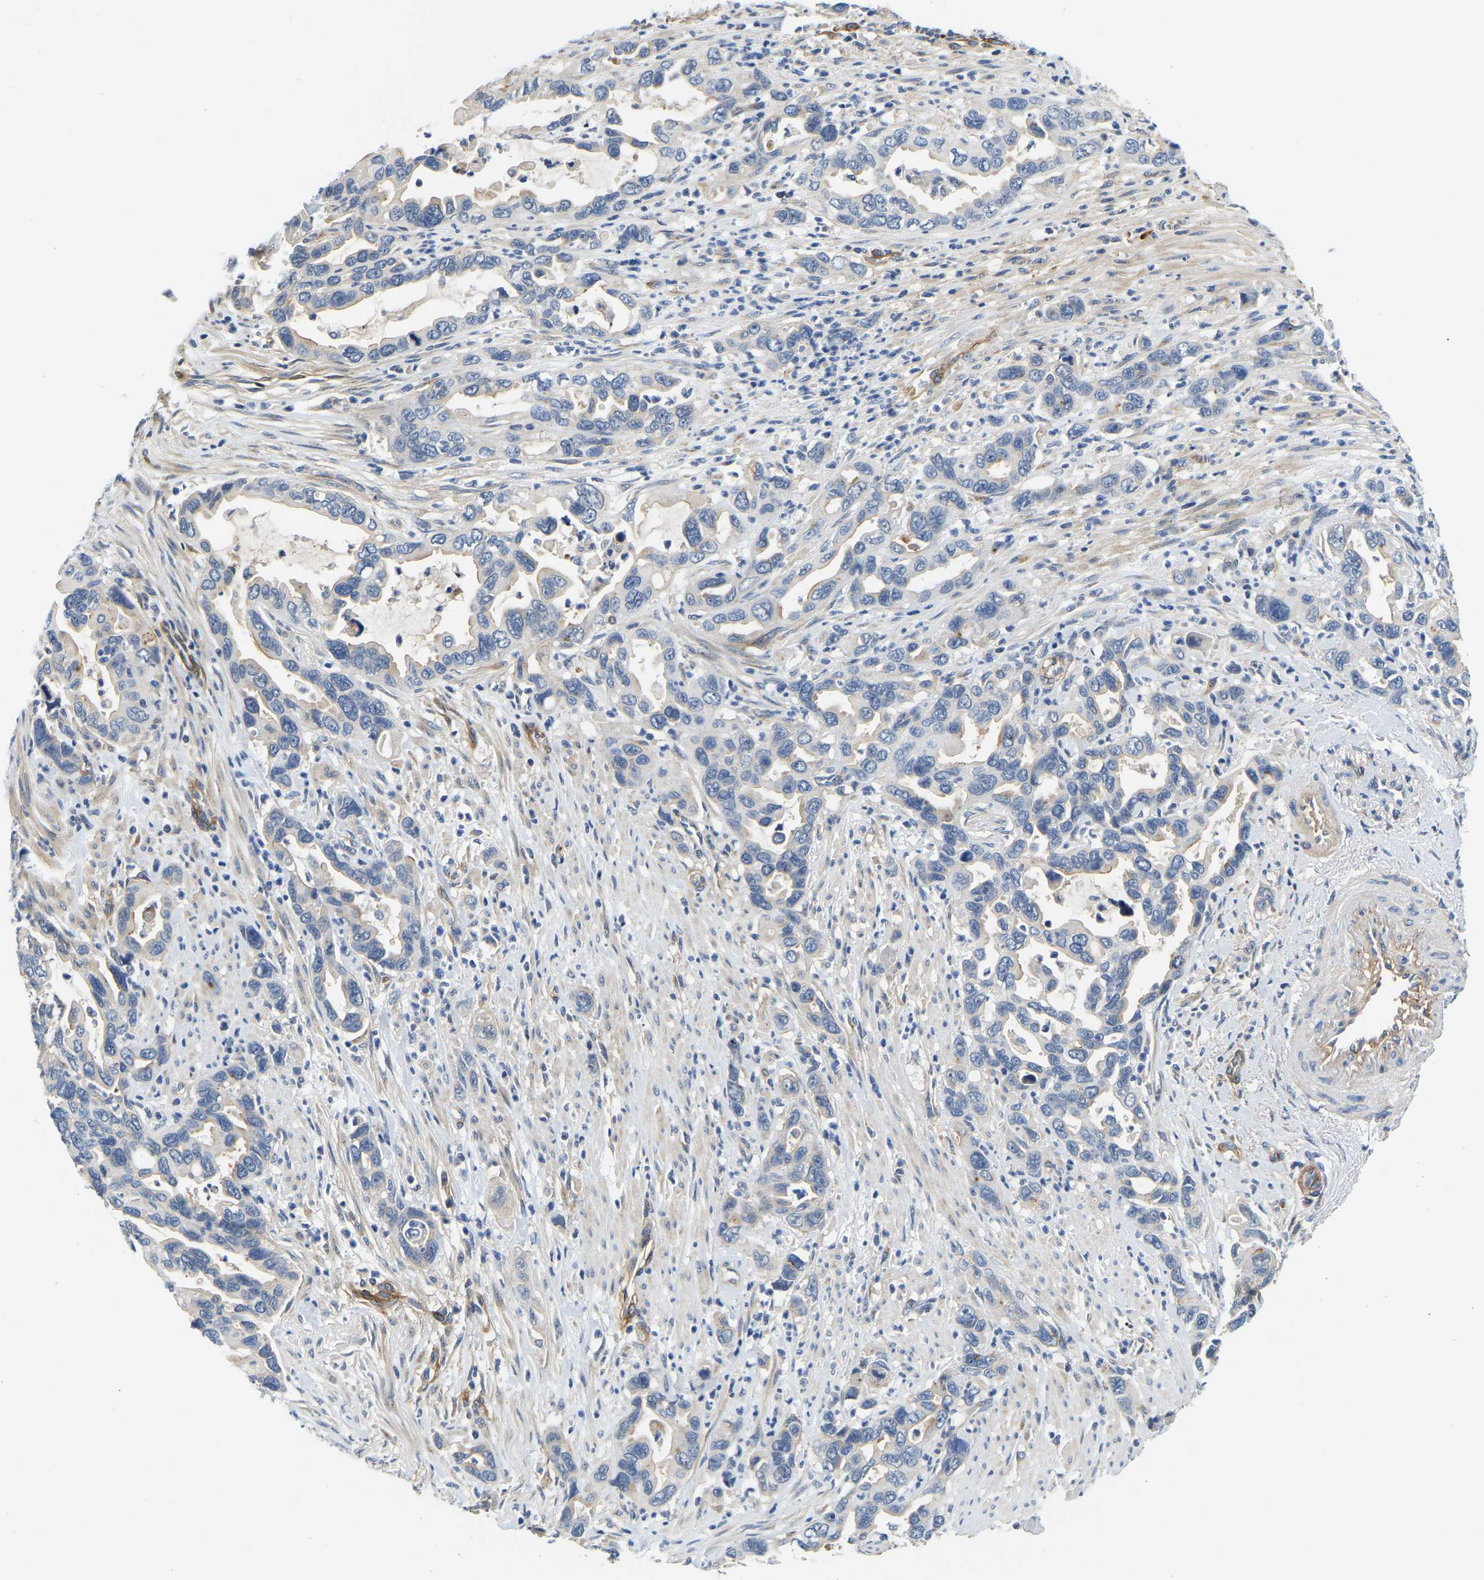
{"staining": {"intensity": "negative", "quantity": "none", "location": "none"}, "tissue": "pancreatic cancer", "cell_type": "Tumor cells", "image_type": "cancer", "snomed": [{"axis": "morphology", "description": "Adenocarcinoma, NOS"}, {"axis": "topography", "description": "Pancreas"}], "caption": "Micrograph shows no significant protein positivity in tumor cells of pancreatic adenocarcinoma.", "gene": "LIAS", "patient": {"sex": "female", "age": 70}}